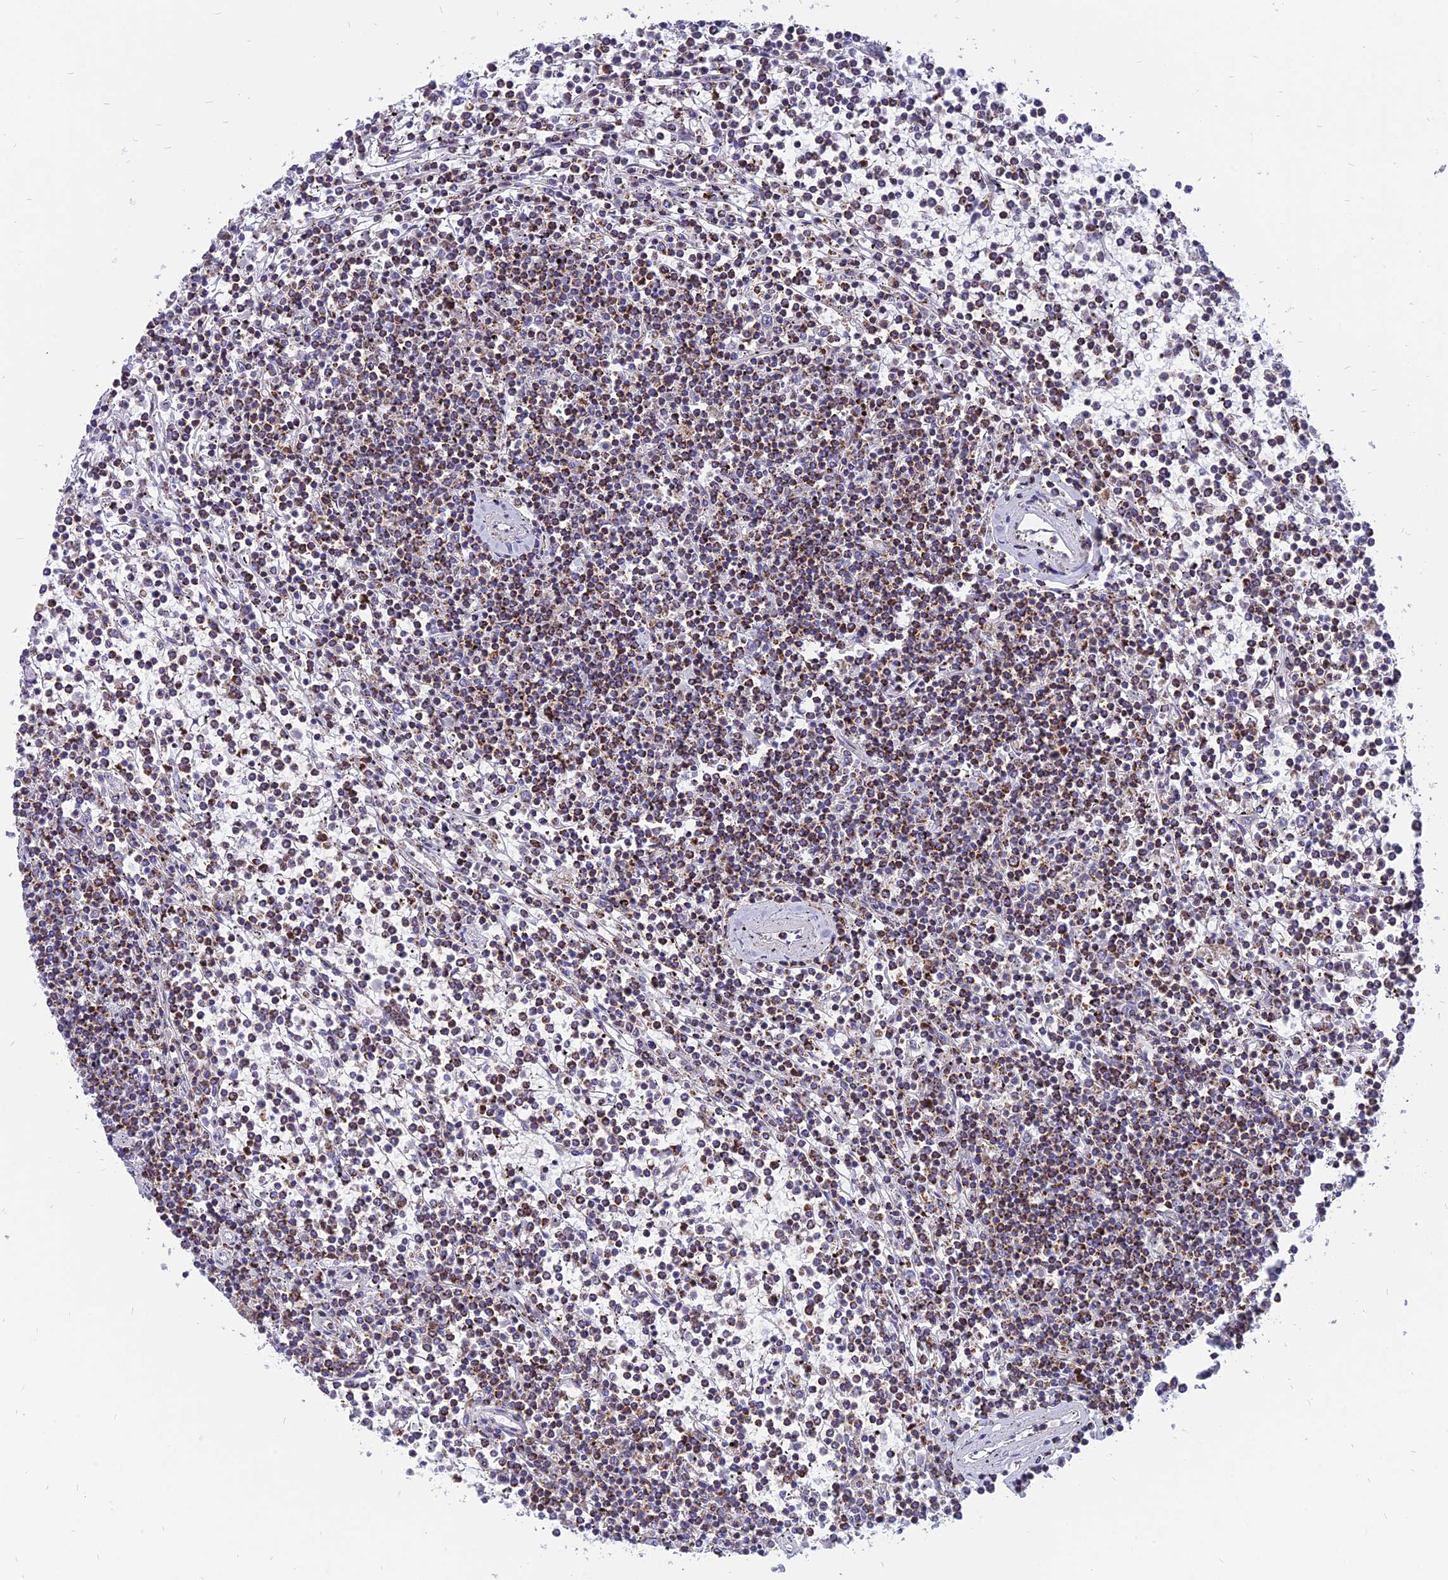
{"staining": {"intensity": "moderate", "quantity": ">75%", "location": "cytoplasmic/membranous"}, "tissue": "lymphoma", "cell_type": "Tumor cells", "image_type": "cancer", "snomed": [{"axis": "morphology", "description": "Malignant lymphoma, non-Hodgkin's type, Low grade"}, {"axis": "topography", "description": "Spleen"}], "caption": "Immunohistochemical staining of human malignant lymphoma, non-Hodgkin's type (low-grade) reveals medium levels of moderate cytoplasmic/membranous positivity in about >75% of tumor cells.", "gene": "PACC1", "patient": {"sex": "female", "age": 19}}